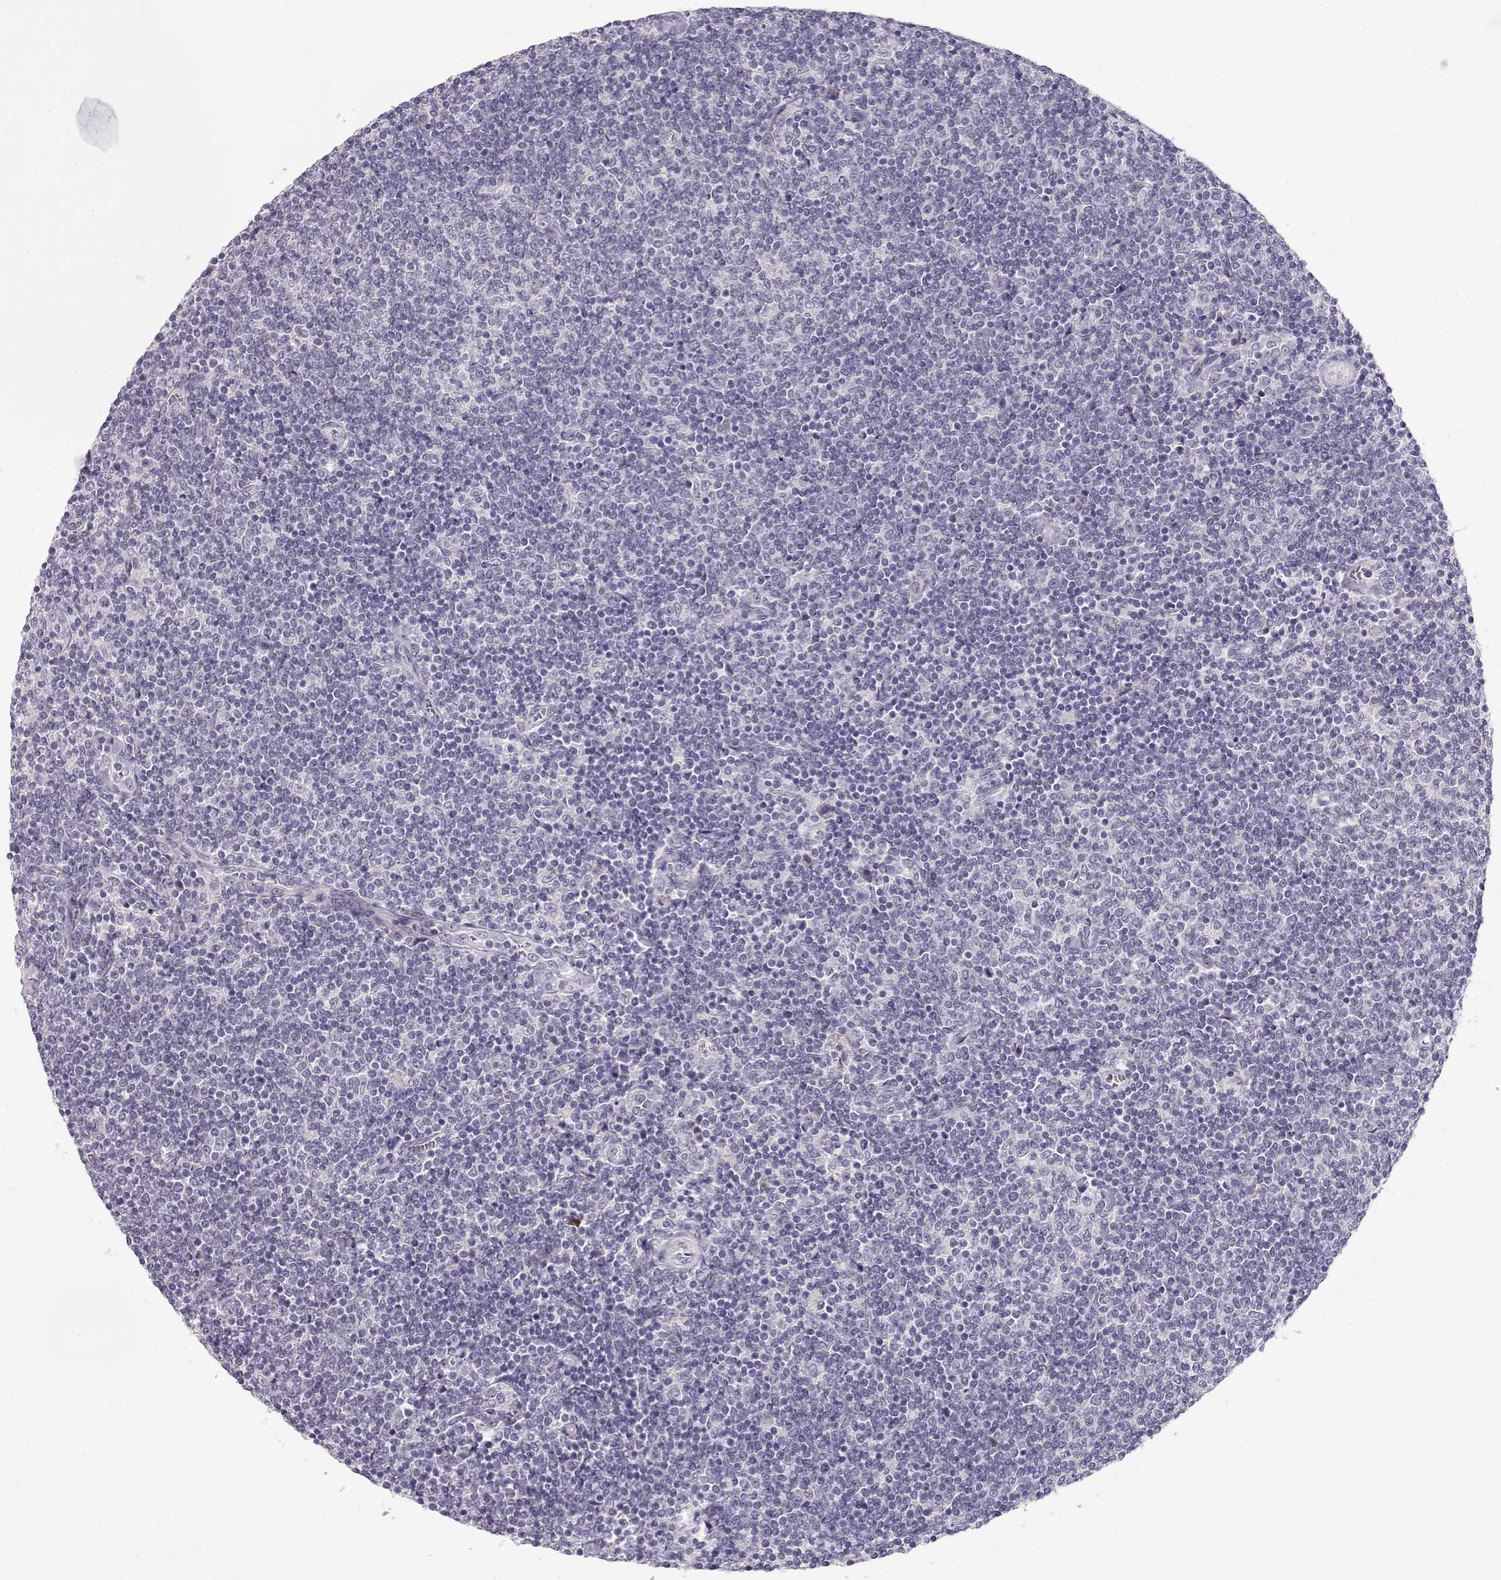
{"staining": {"intensity": "negative", "quantity": "none", "location": "none"}, "tissue": "lymphoma", "cell_type": "Tumor cells", "image_type": "cancer", "snomed": [{"axis": "morphology", "description": "Malignant lymphoma, non-Hodgkin's type, Low grade"}, {"axis": "topography", "description": "Lymph node"}], "caption": "Human lymphoma stained for a protein using immunohistochemistry (IHC) reveals no positivity in tumor cells.", "gene": "TTC26", "patient": {"sex": "male", "age": 52}}